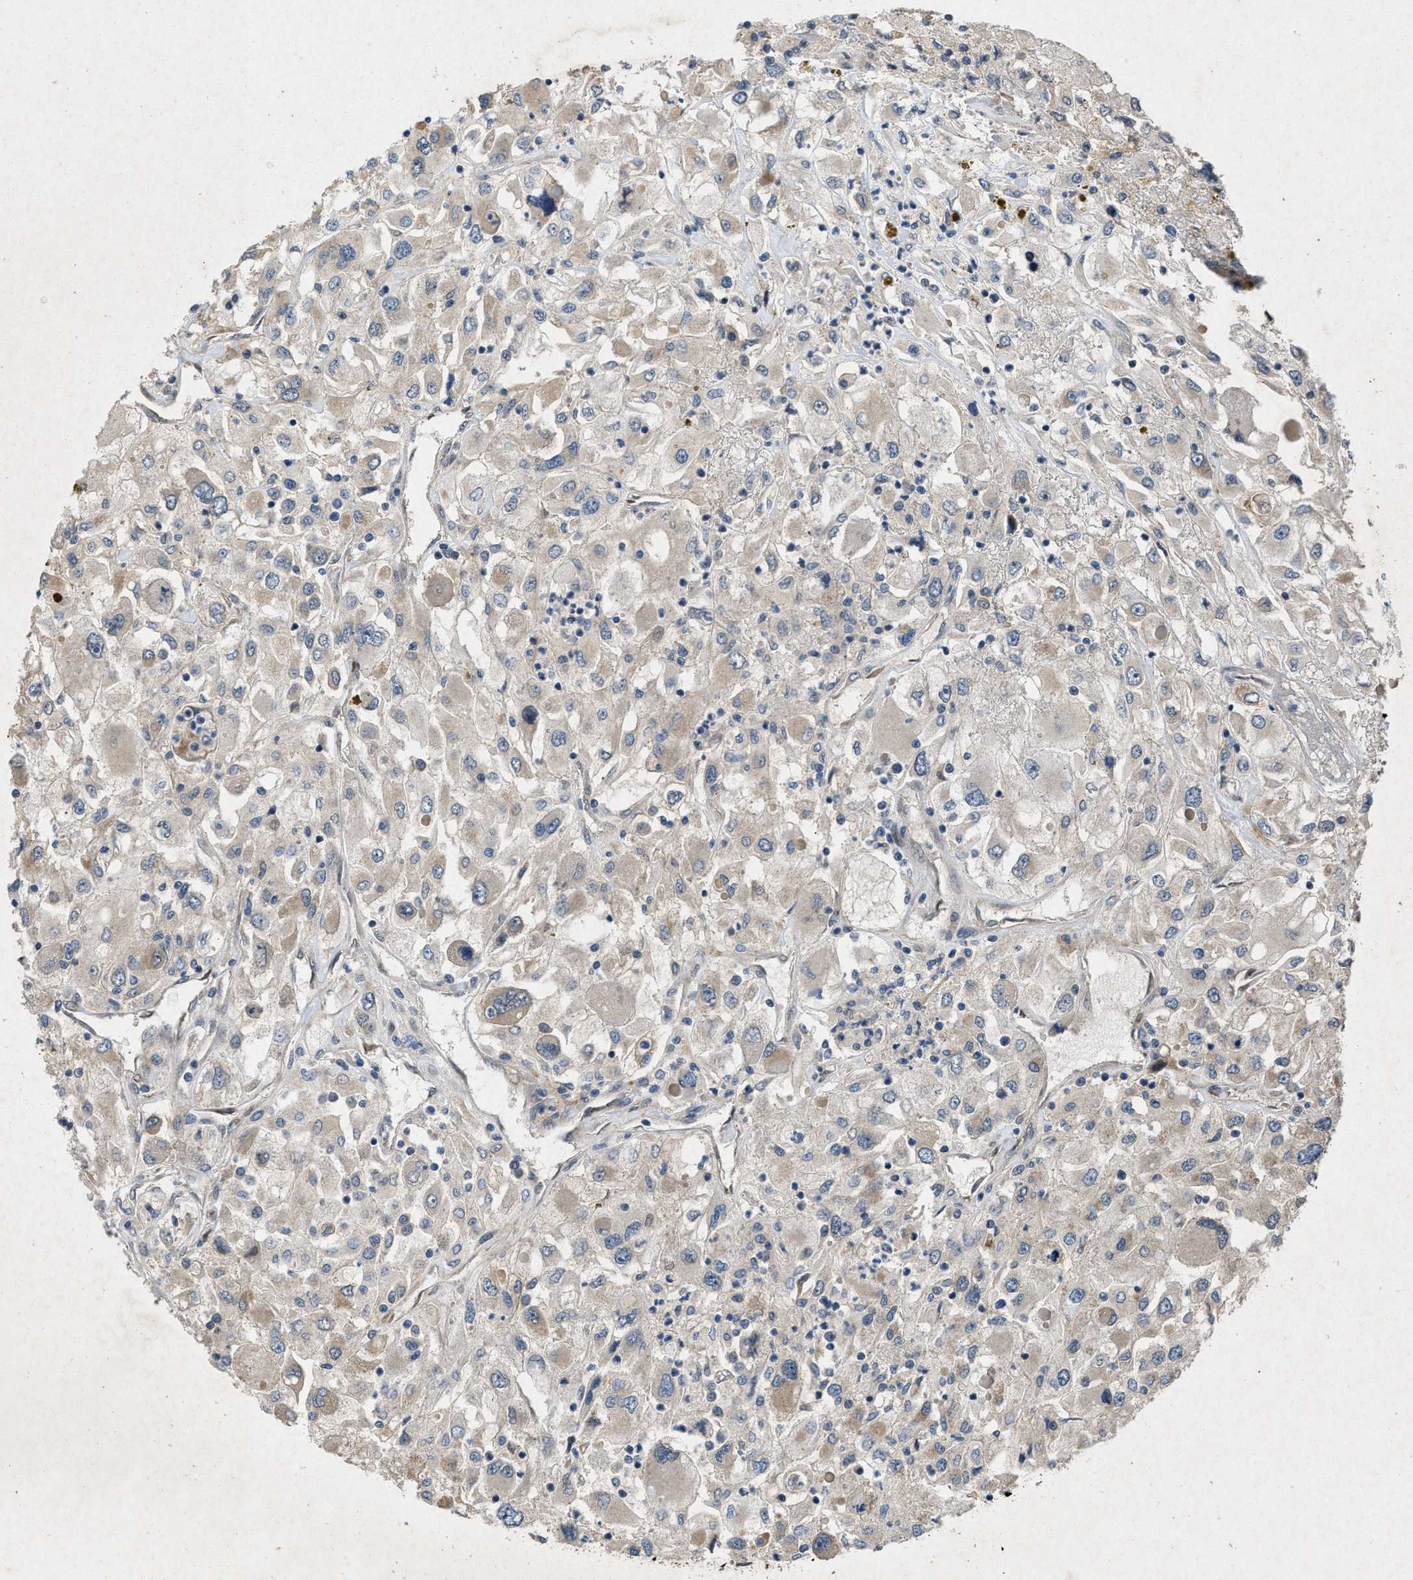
{"staining": {"intensity": "weak", "quantity": "<25%", "location": "cytoplasmic/membranous"}, "tissue": "renal cancer", "cell_type": "Tumor cells", "image_type": "cancer", "snomed": [{"axis": "morphology", "description": "Adenocarcinoma, NOS"}, {"axis": "topography", "description": "Kidney"}], "caption": "Immunohistochemical staining of human renal cancer shows no significant positivity in tumor cells.", "gene": "PRKG2", "patient": {"sex": "female", "age": 52}}